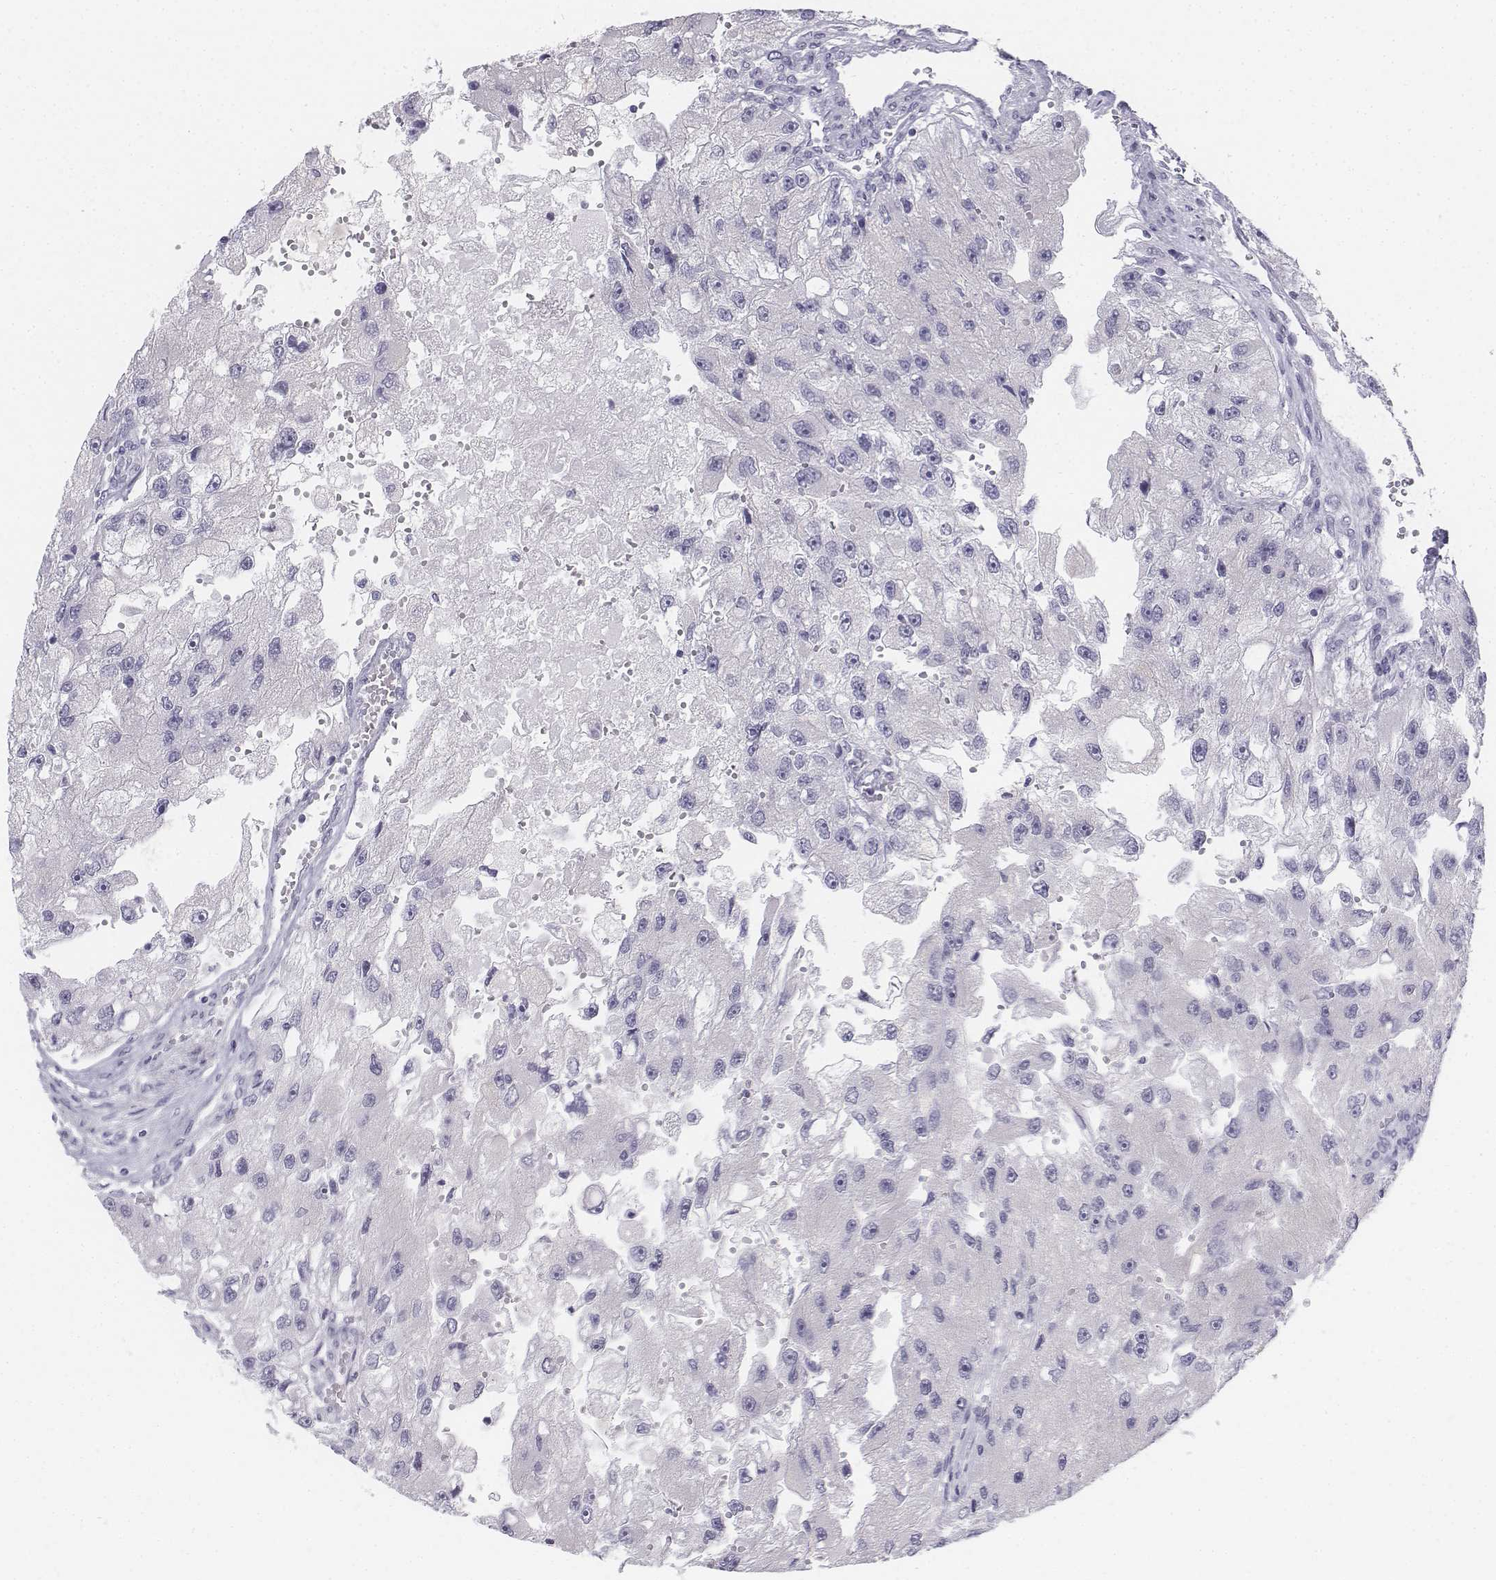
{"staining": {"intensity": "negative", "quantity": "none", "location": "none"}, "tissue": "renal cancer", "cell_type": "Tumor cells", "image_type": "cancer", "snomed": [{"axis": "morphology", "description": "Adenocarcinoma, NOS"}, {"axis": "topography", "description": "Kidney"}], "caption": "The image displays no significant expression in tumor cells of adenocarcinoma (renal). (Brightfield microscopy of DAB (3,3'-diaminobenzidine) immunohistochemistry (IHC) at high magnification).", "gene": "TH", "patient": {"sex": "male", "age": 63}}